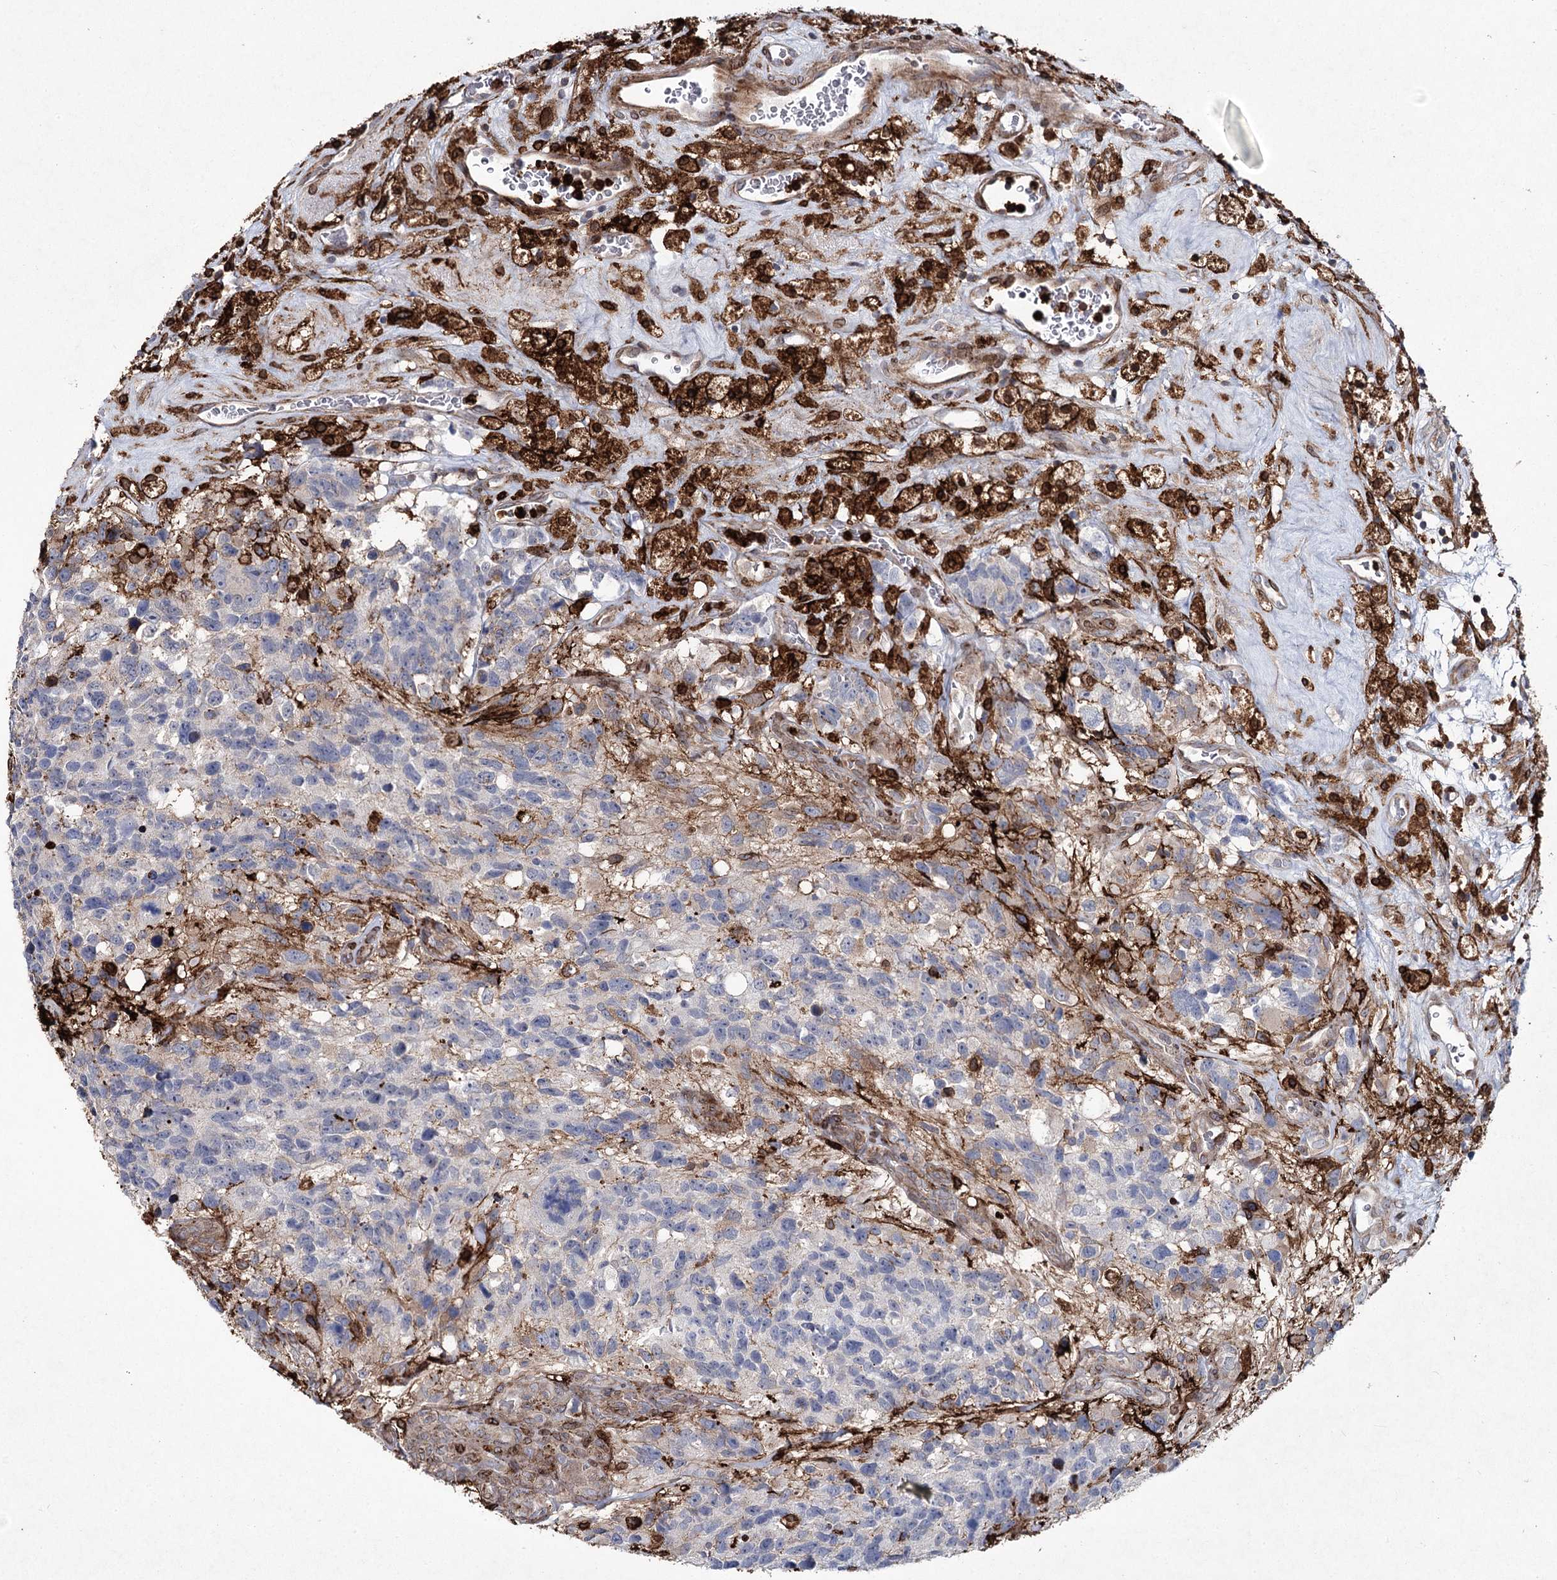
{"staining": {"intensity": "negative", "quantity": "none", "location": "none"}, "tissue": "glioma", "cell_type": "Tumor cells", "image_type": "cancer", "snomed": [{"axis": "morphology", "description": "Glioma, malignant, High grade"}, {"axis": "topography", "description": "Brain"}], "caption": "Immunohistochemical staining of human glioma exhibits no significant expression in tumor cells. (DAB immunohistochemistry (IHC) with hematoxylin counter stain).", "gene": "DCUN1D4", "patient": {"sex": "male", "age": 76}}